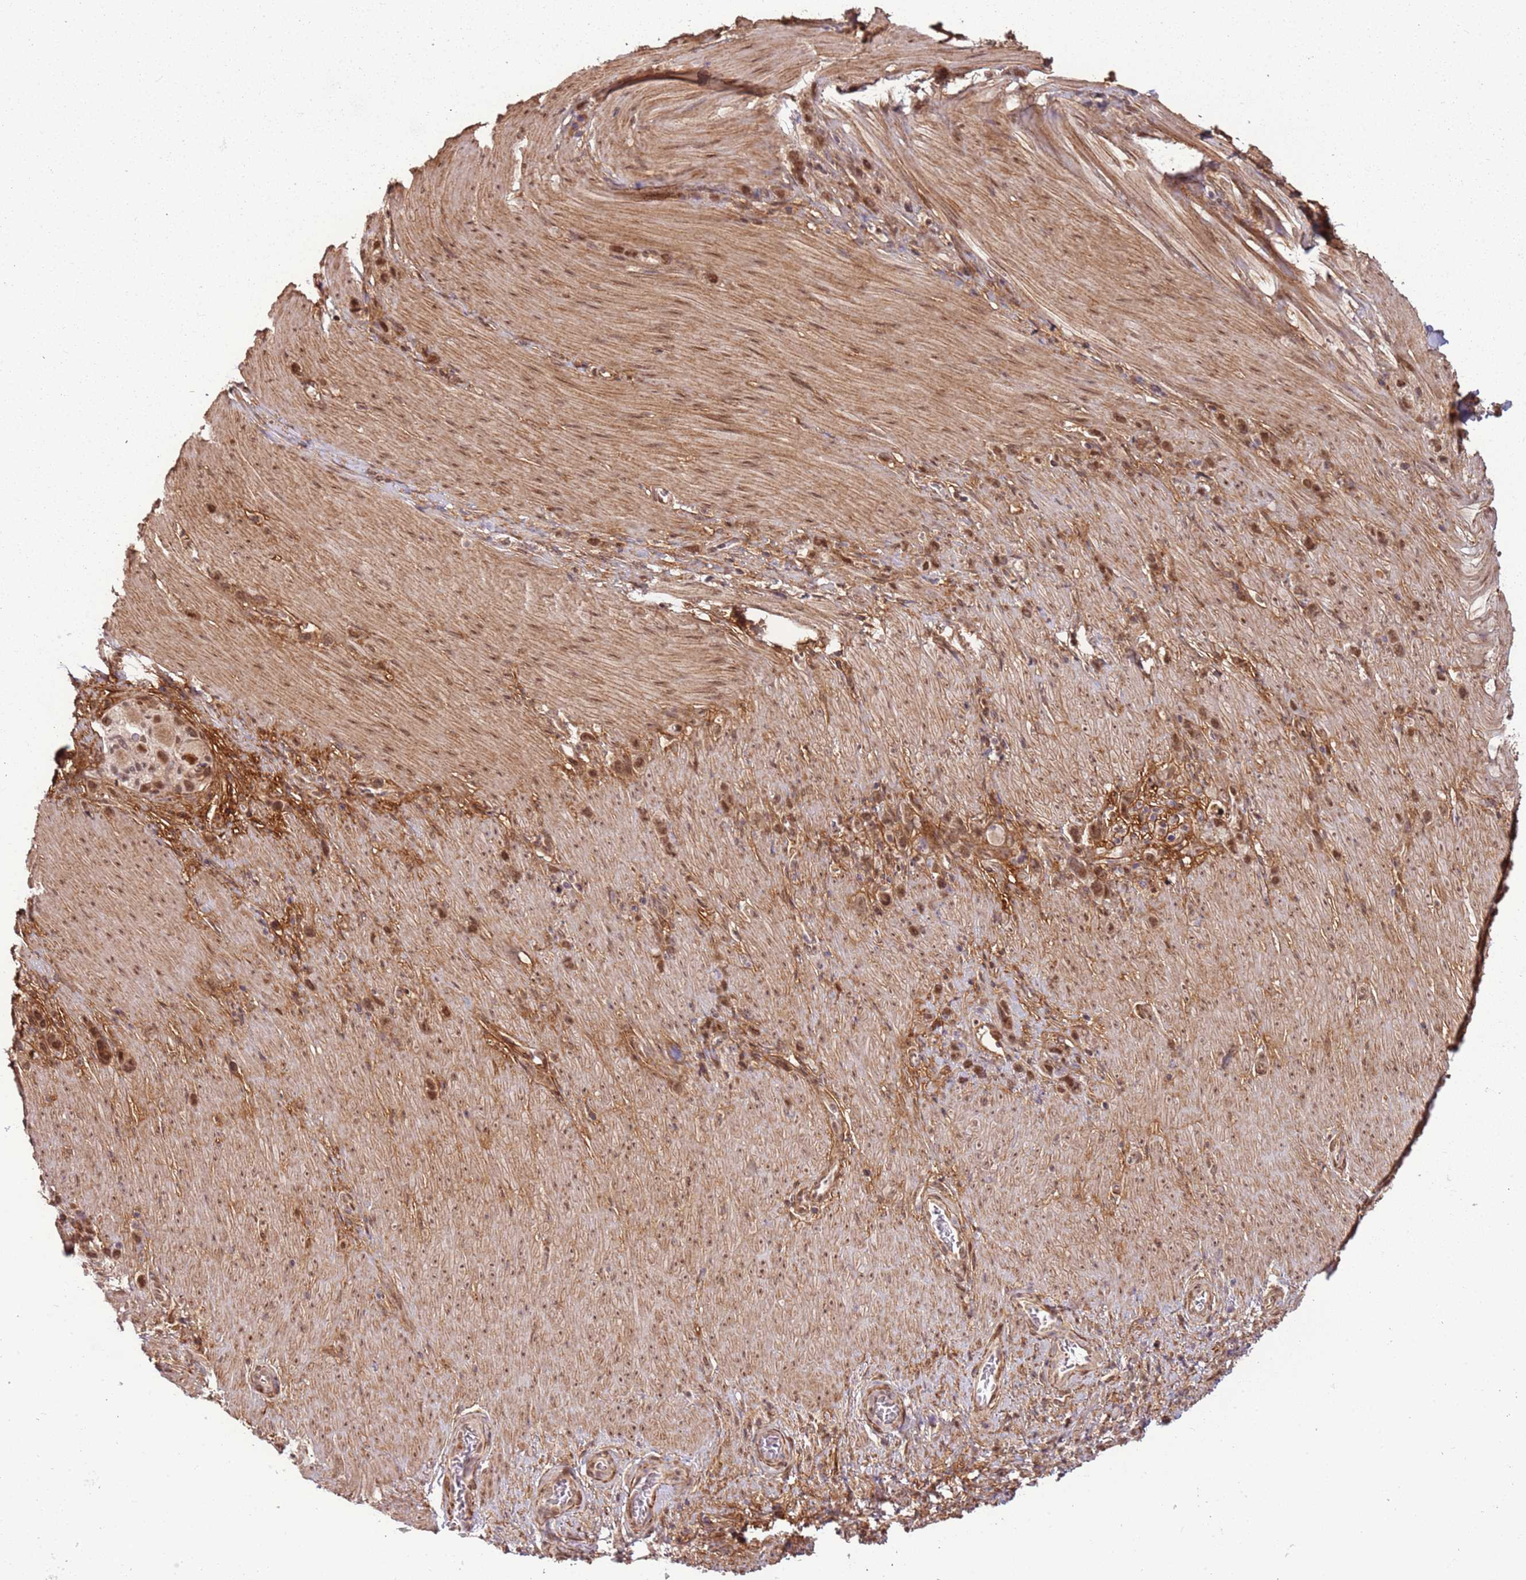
{"staining": {"intensity": "moderate", "quantity": ">75%", "location": "nuclear"}, "tissue": "stomach cancer", "cell_type": "Tumor cells", "image_type": "cancer", "snomed": [{"axis": "morphology", "description": "Adenocarcinoma, NOS"}, {"axis": "topography", "description": "Stomach"}], "caption": "Immunohistochemical staining of human stomach cancer (adenocarcinoma) demonstrates medium levels of moderate nuclear positivity in approximately >75% of tumor cells. (Stains: DAB (3,3'-diaminobenzidine) in brown, nuclei in blue, Microscopy: brightfield microscopy at high magnification).", "gene": "POLR3H", "patient": {"sex": "female", "age": 65}}